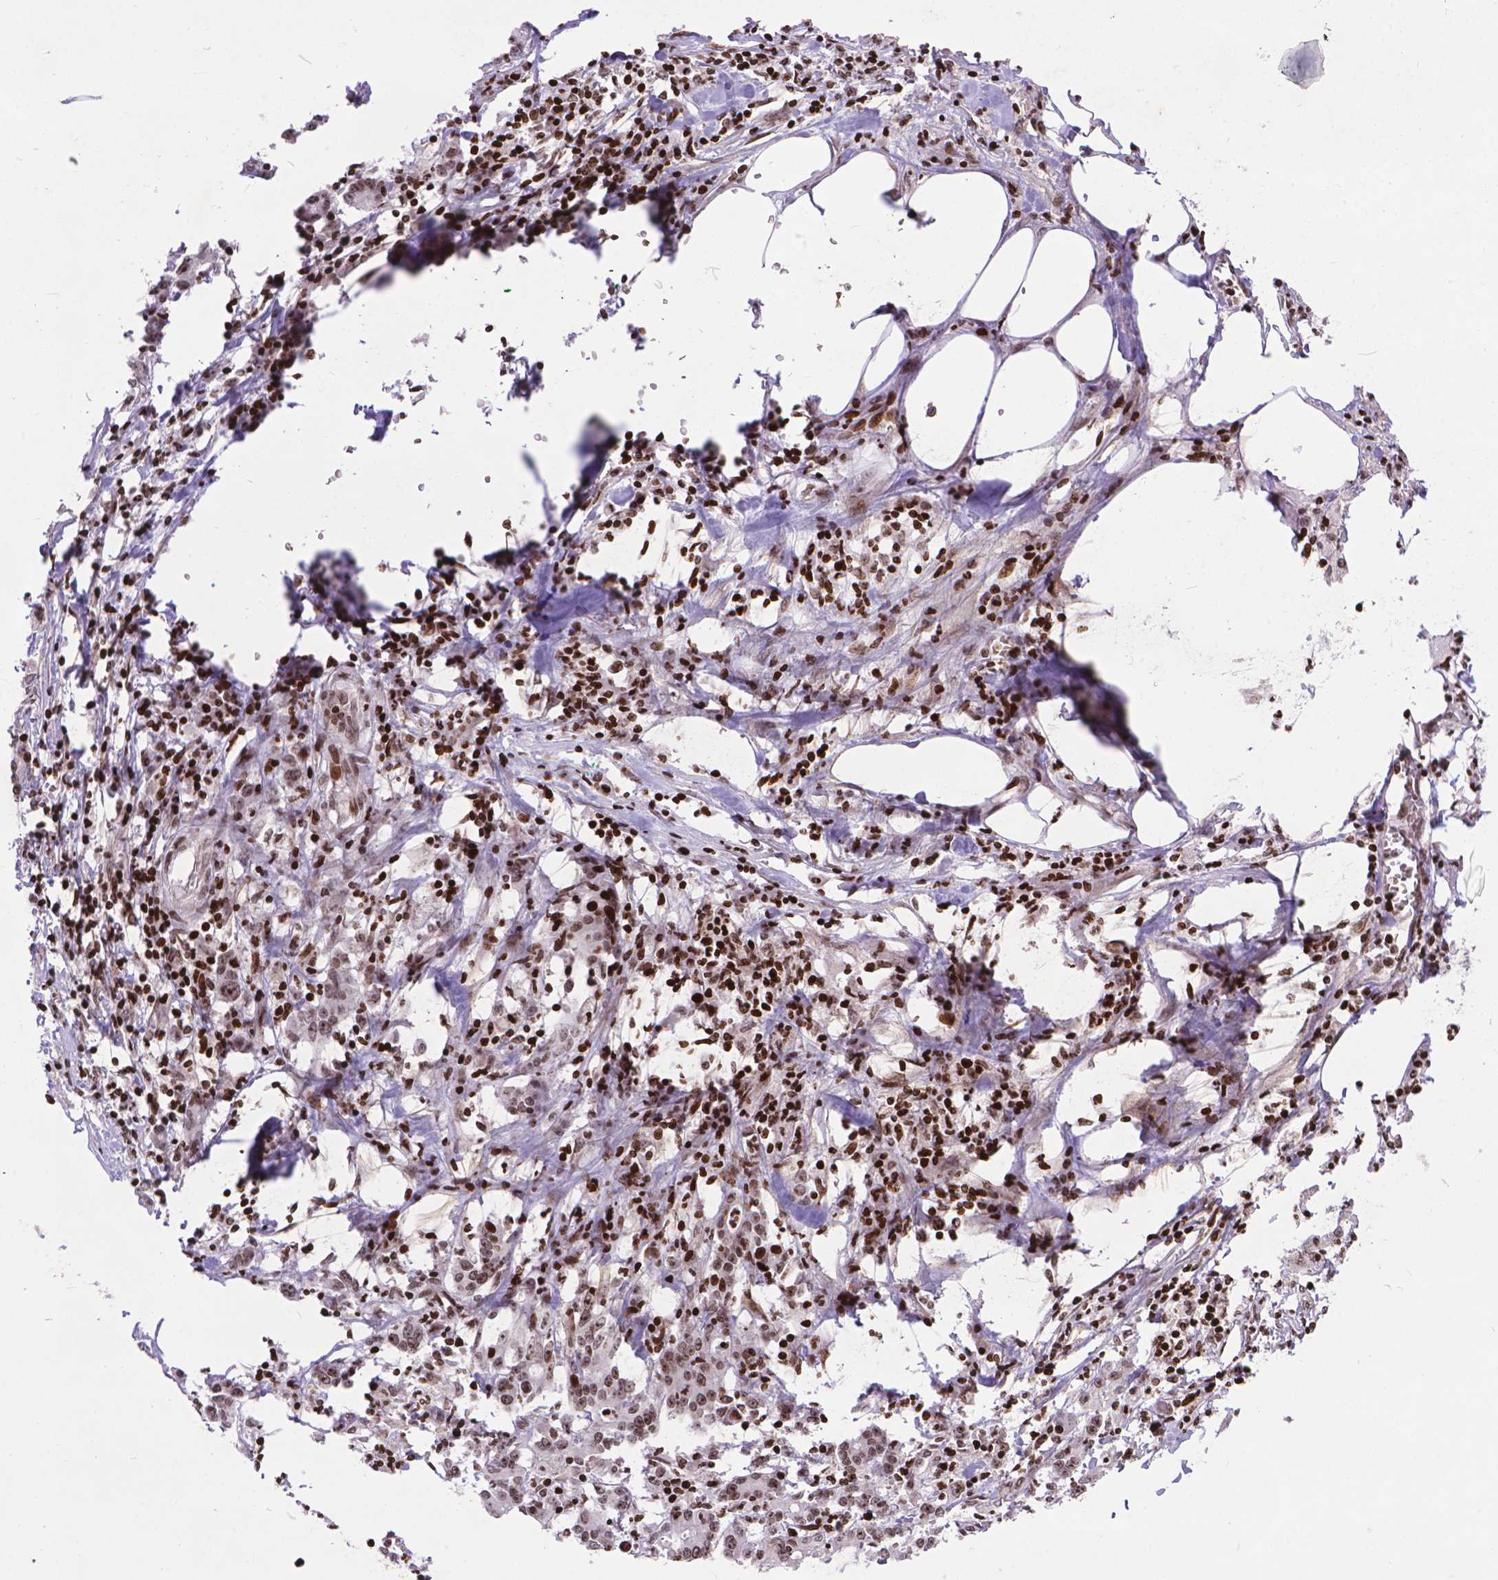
{"staining": {"intensity": "weak", "quantity": ">75%", "location": "nuclear"}, "tissue": "stomach cancer", "cell_type": "Tumor cells", "image_type": "cancer", "snomed": [{"axis": "morphology", "description": "Adenocarcinoma, NOS"}, {"axis": "topography", "description": "Stomach, upper"}], "caption": "Weak nuclear staining is seen in approximately >75% of tumor cells in adenocarcinoma (stomach).", "gene": "AMER1", "patient": {"sex": "male", "age": 68}}